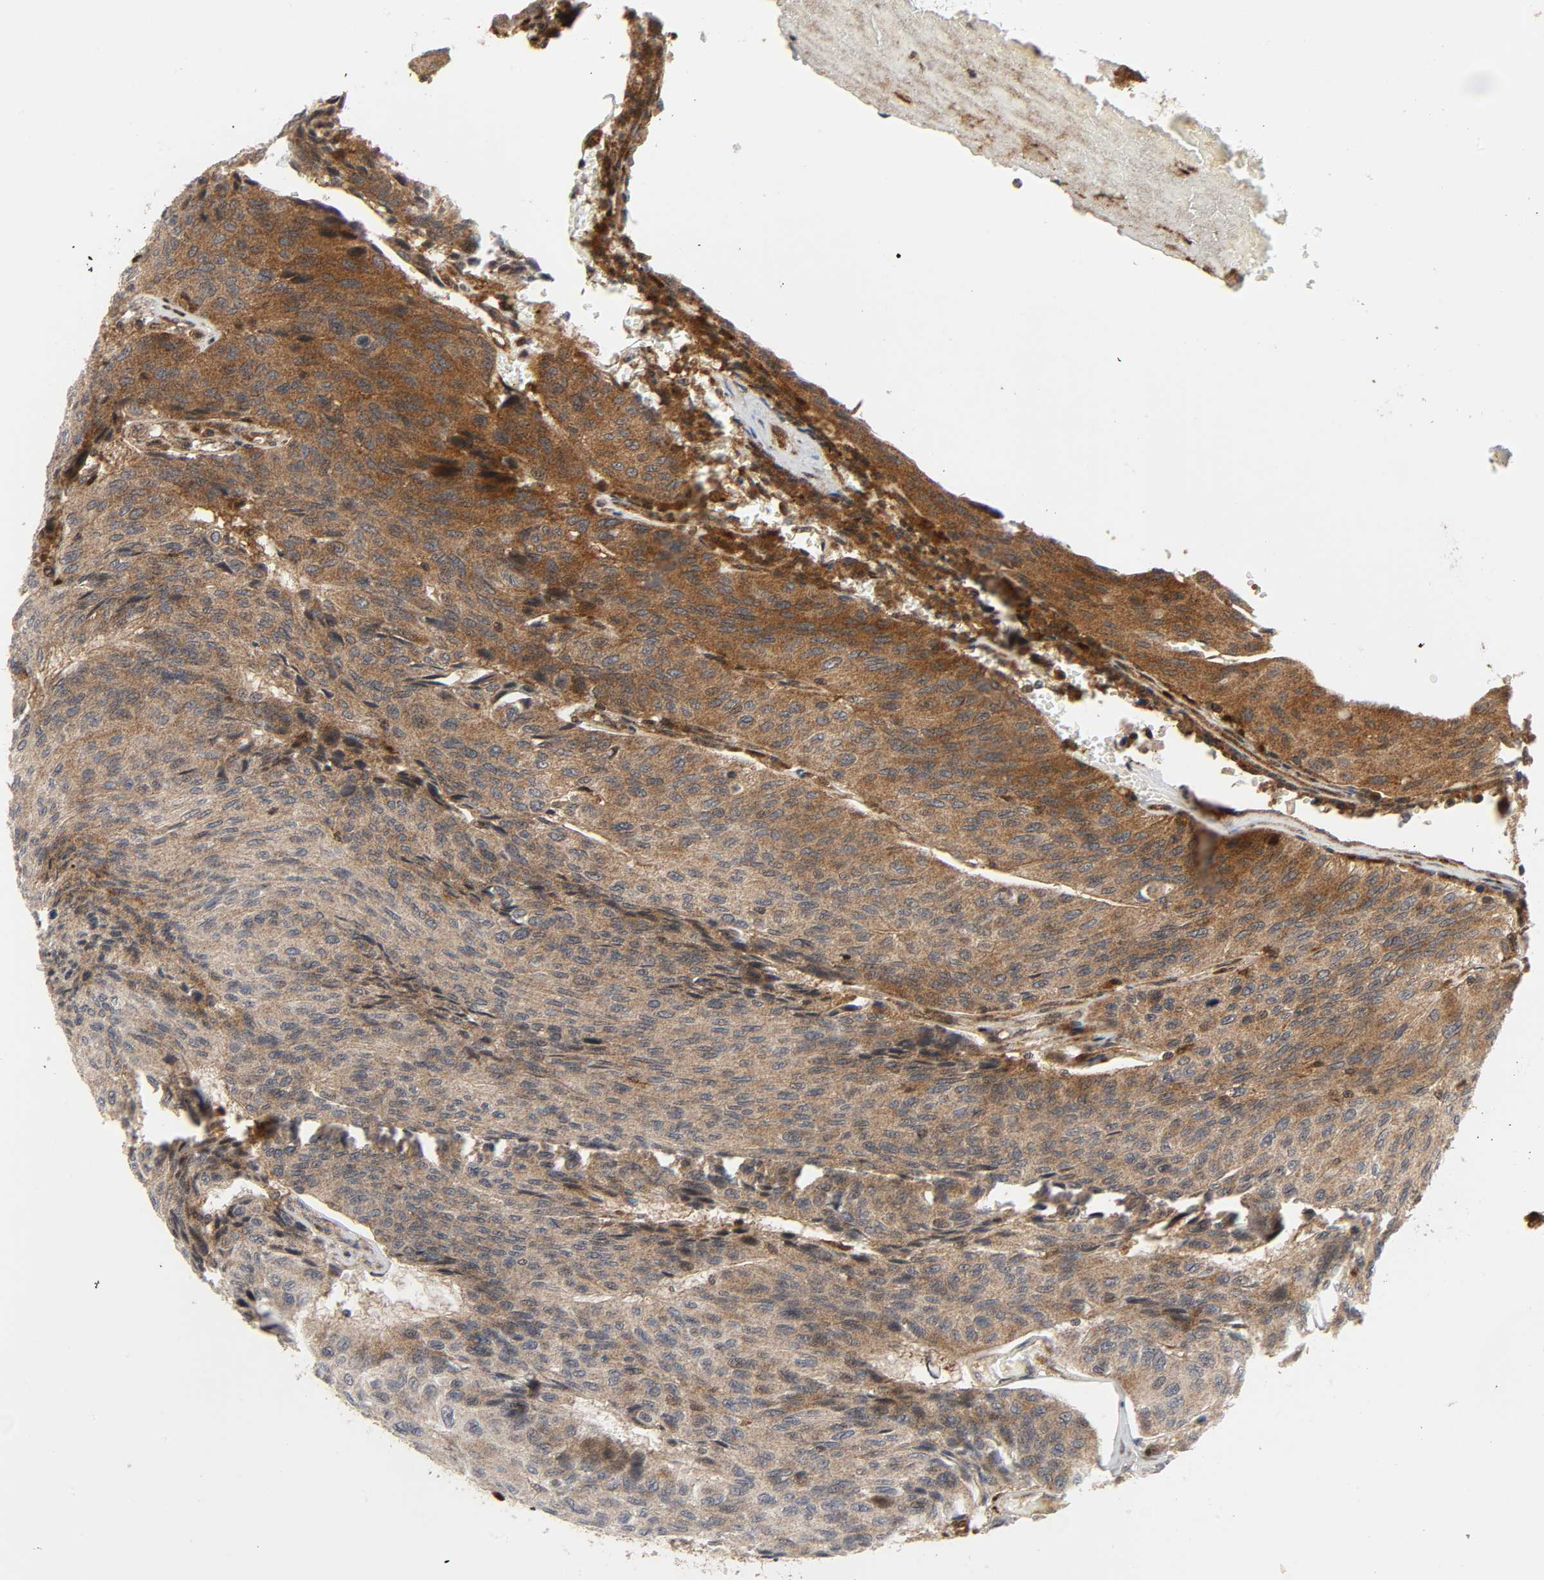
{"staining": {"intensity": "moderate", "quantity": ">75%", "location": "cytoplasmic/membranous"}, "tissue": "urothelial cancer", "cell_type": "Tumor cells", "image_type": "cancer", "snomed": [{"axis": "morphology", "description": "Urothelial carcinoma, High grade"}, {"axis": "topography", "description": "Urinary bladder"}], "caption": "Immunohistochemical staining of urothelial carcinoma (high-grade) shows medium levels of moderate cytoplasmic/membranous protein positivity in approximately >75% of tumor cells. (IHC, brightfield microscopy, high magnification).", "gene": "CHUK", "patient": {"sex": "male", "age": 66}}